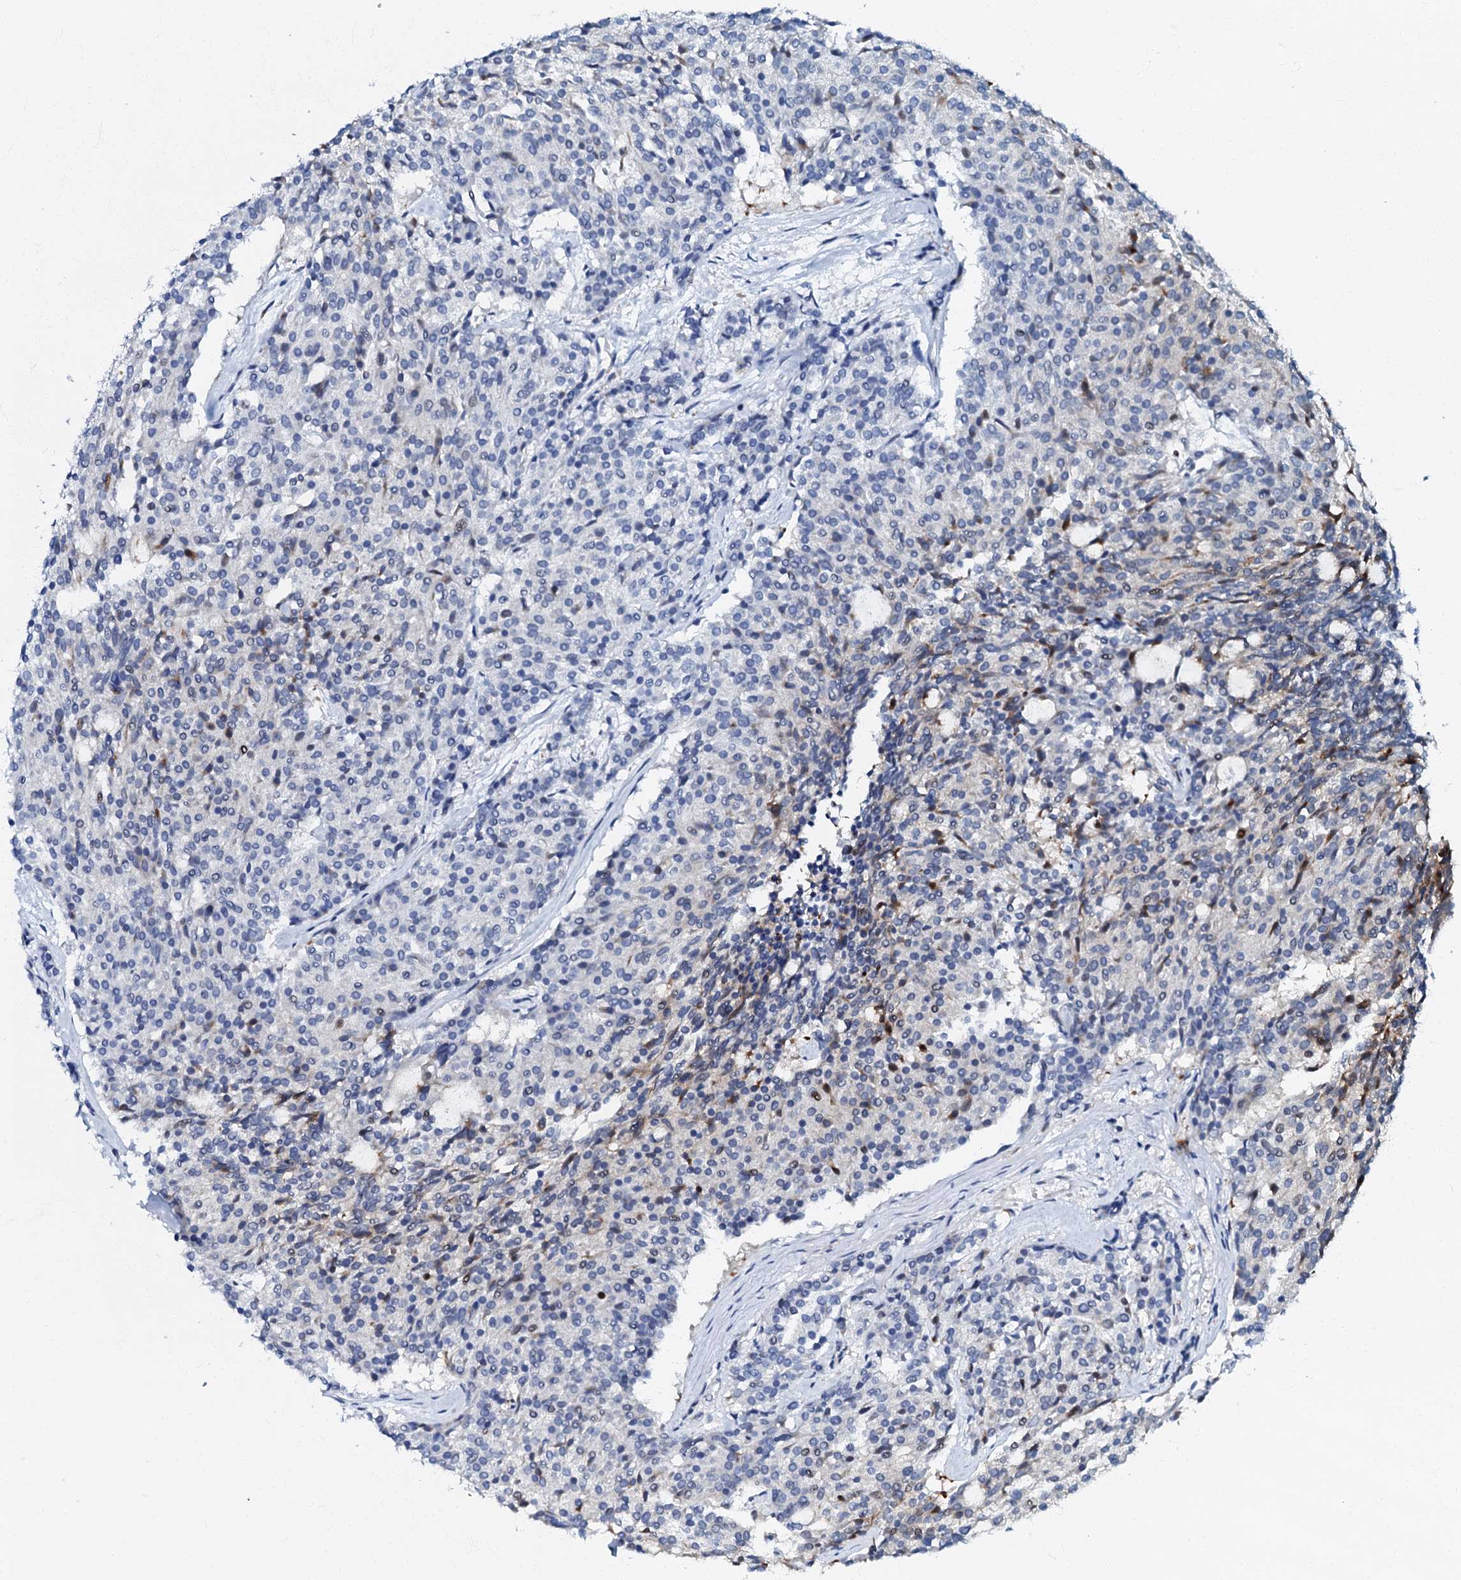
{"staining": {"intensity": "negative", "quantity": "none", "location": "none"}, "tissue": "carcinoid", "cell_type": "Tumor cells", "image_type": "cancer", "snomed": [{"axis": "morphology", "description": "Carcinoid, malignant, NOS"}, {"axis": "topography", "description": "Pancreas"}], "caption": "DAB immunohistochemical staining of human malignant carcinoid exhibits no significant expression in tumor cells. (DAB (3,3'-diaminobenzidine) IHC, high magnification).", "gene": "MFSD5", "patient": {"sex": "female", "age": 54}}